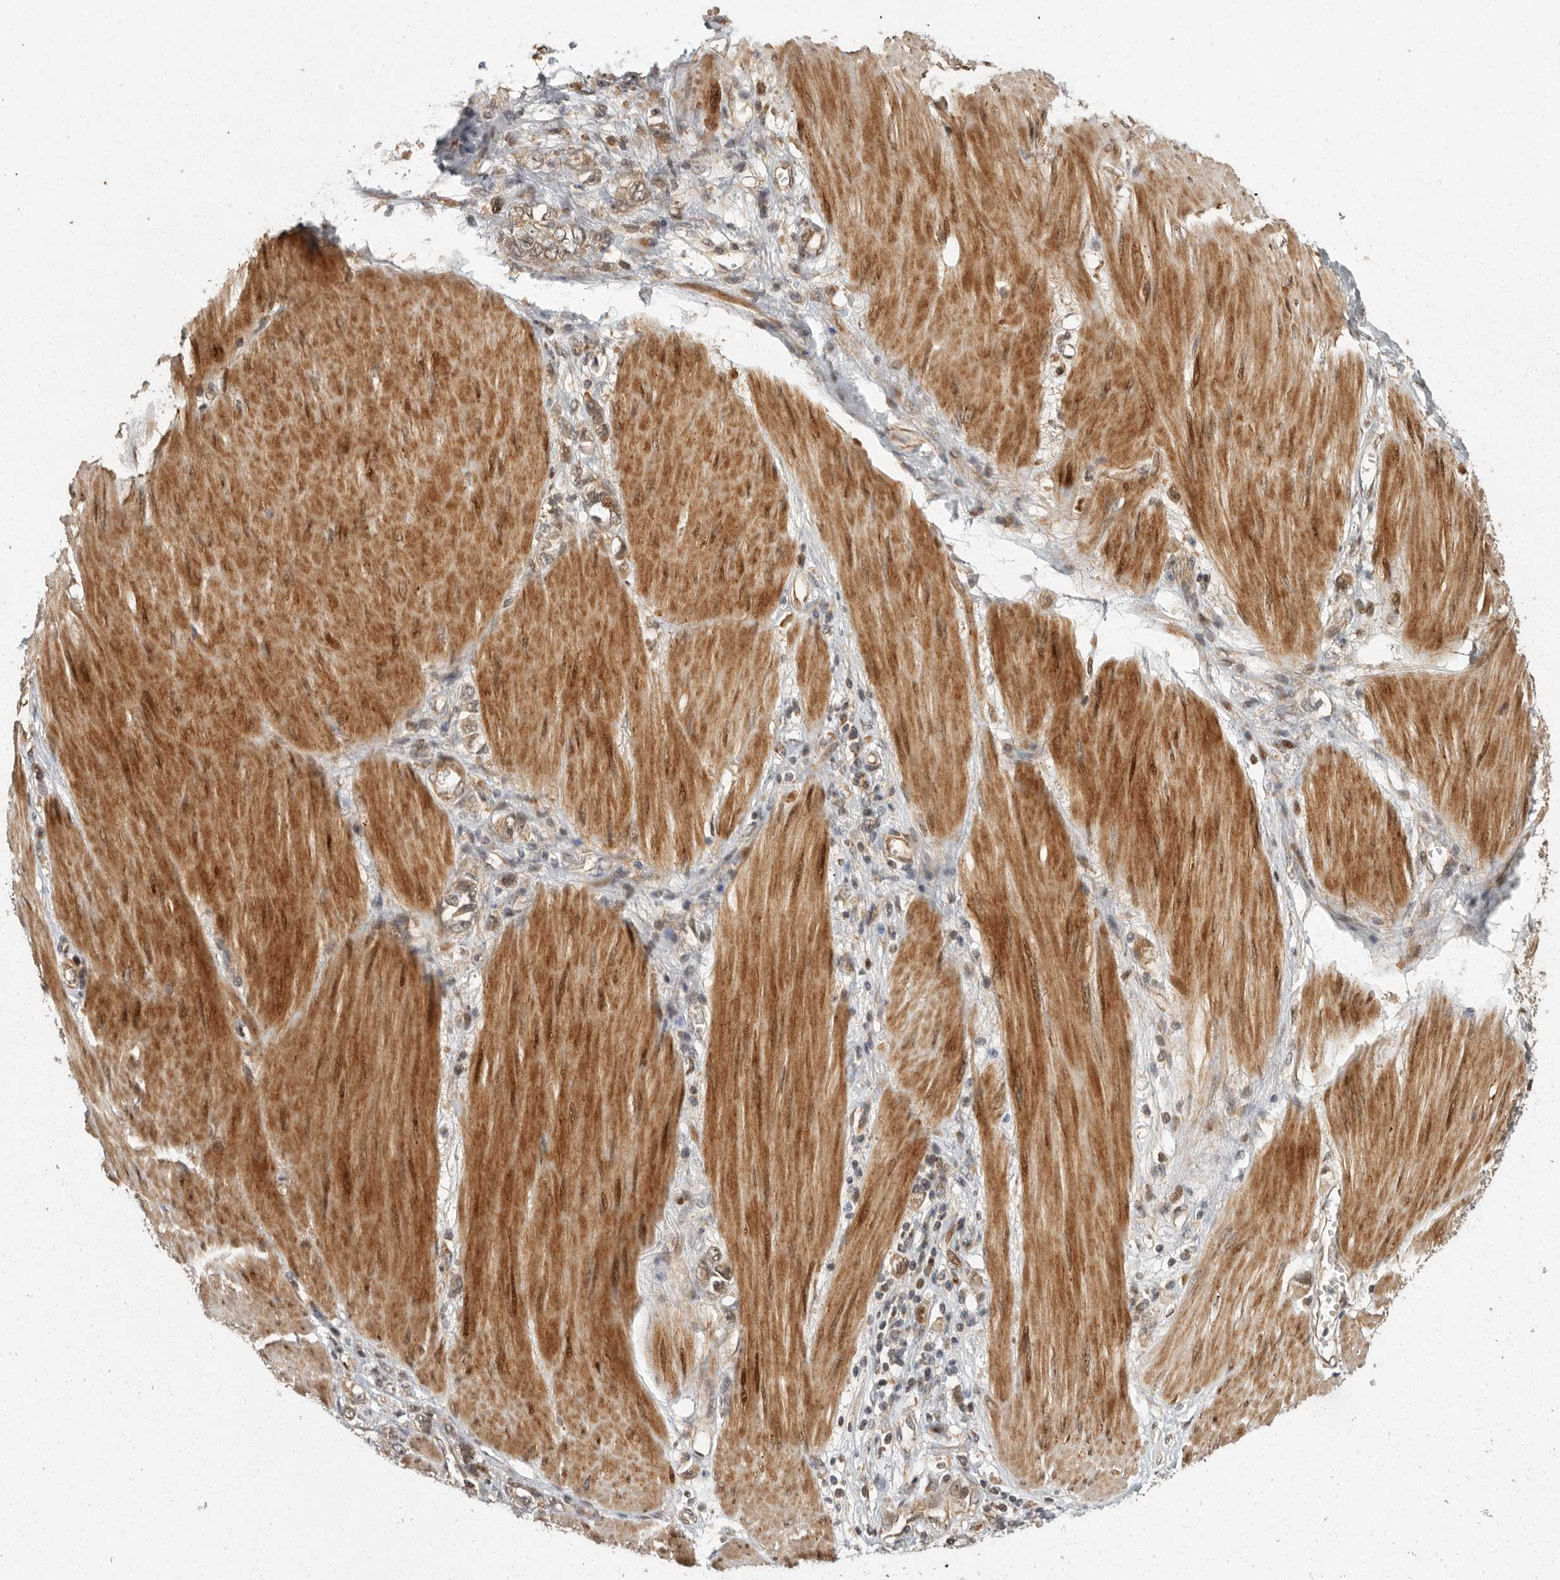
{"staining": {"intensity": "weak", "quantity": ">75%", "location": "cytoplasmic/membranous"}, "tissue": "stomach cancer", "cell_type": "Tumor cells", "image_type": "cancer", "snomed": [{"axis": "morphology", "description": "Adenocarcinoma, NOS"}, {"axis": "topography", "description": "Stomach"}], "caption": "Immunohistochemical staining of human stomach adenocarcinoma displays low levels of weak cytoplasmic/membranous protein staining in approximately >75% of tumor cells. Nuclei are stained in blue.", "gene": "SWT1", "patient": {"sex": "female", "age": 76}}